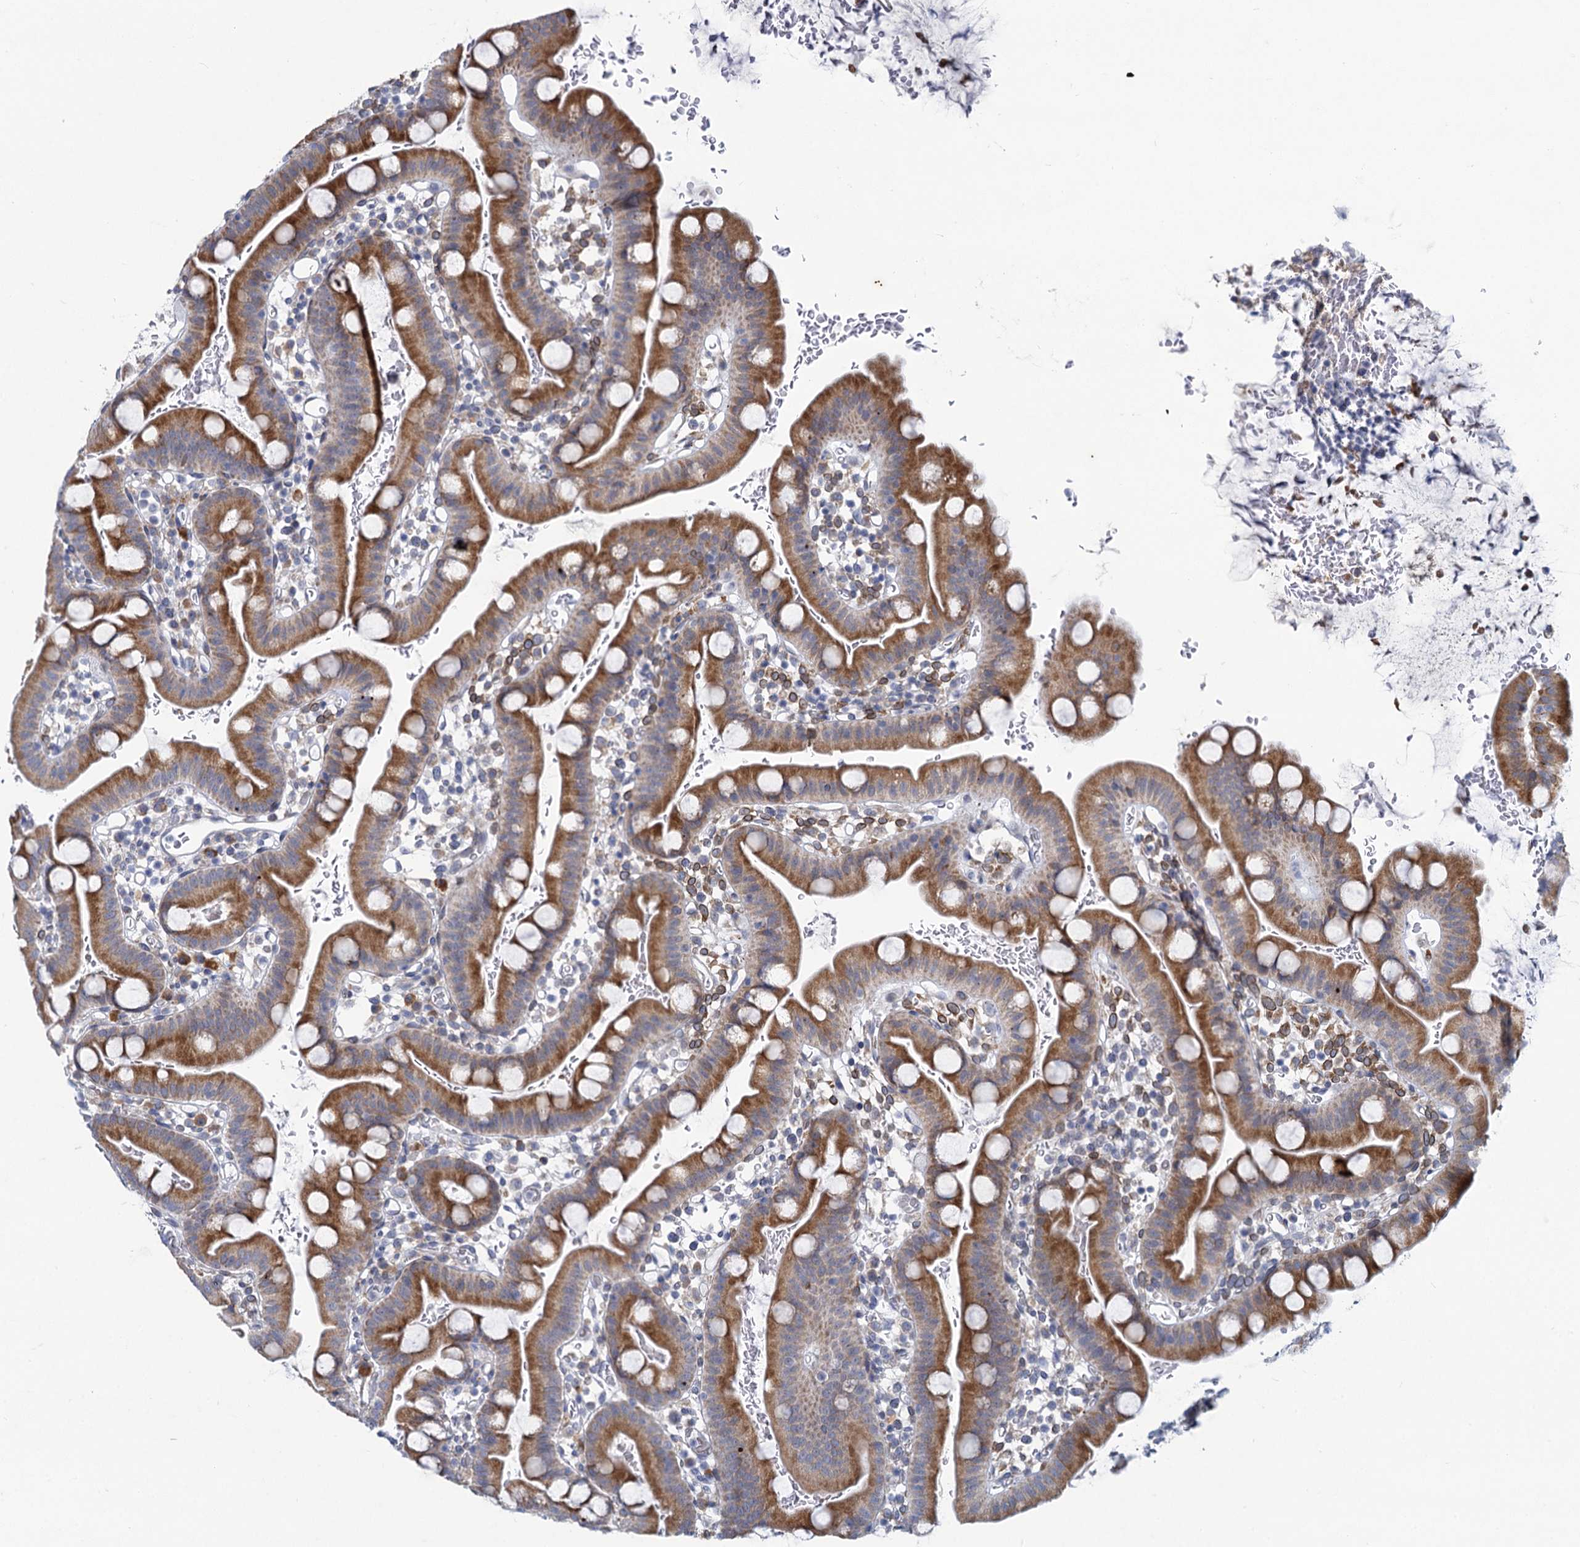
{"staining": {"intensity": "moderate", "quantity": ">75%", "location": "cytoplasmic/membranous"}, "tissue": "small intestine", "cell_type": "Glandular cells", "image_type": "normal", "snomed": [{"axis": "morphology", "description": "Normal tissue, NOS"}, {"axis": "topography", "description": "Stomach, upper"}, {"axis": "topography", "description": "Stomach, lower"}, {"axis": "topography", "description": "Small intestine"}], "caption": "Protein expression analysis of normal human small intestine reveals moderate cytoplasmic/membranous expression in approximately >75% of glandular cells.", "gene": "PRSS35", "patient": {"sex": "male", "age": 68}}